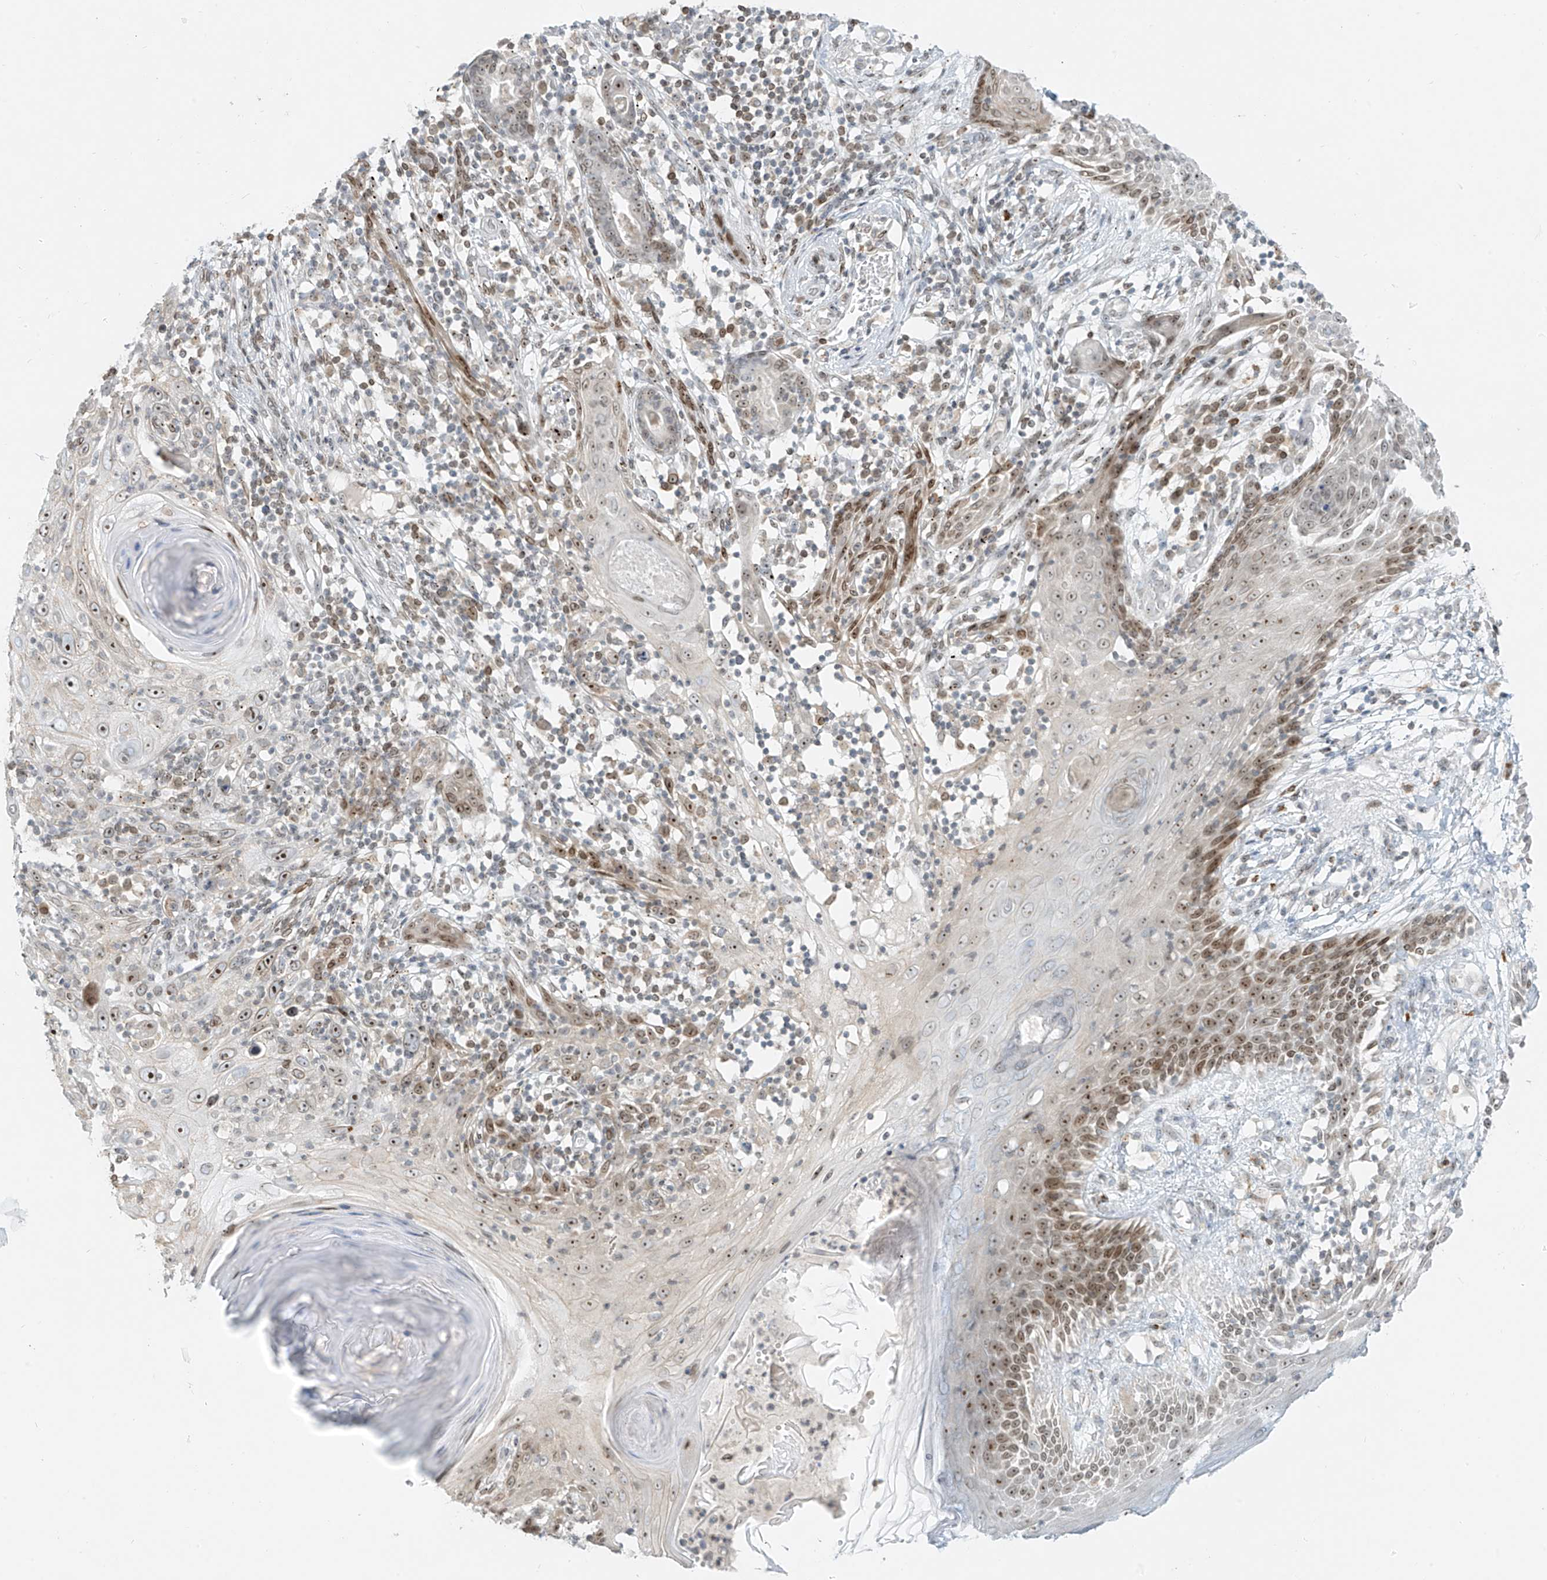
{"staining": {"intensity": "moderate", "quantity": "25%-75%", "location": "nuclear"}, "tissue": "skin cancer", "cell_type": "Tumor cells", "image_type": "cancer", "snomed": [{"axis": "morphology", "description": "Squamous cell carcinoma, NOS"}, {"axis": "topography", "description": "Skin"}], "caption": "Squamous cell carcinoma (skin) stained for a protein demonstrates moderate nuclear positivity in tumor cells. (Brightfield microscopy of DAB IHC at high magnification).", "gene": "SAMD15", "patient": {"sex": "female", "age": 88}}